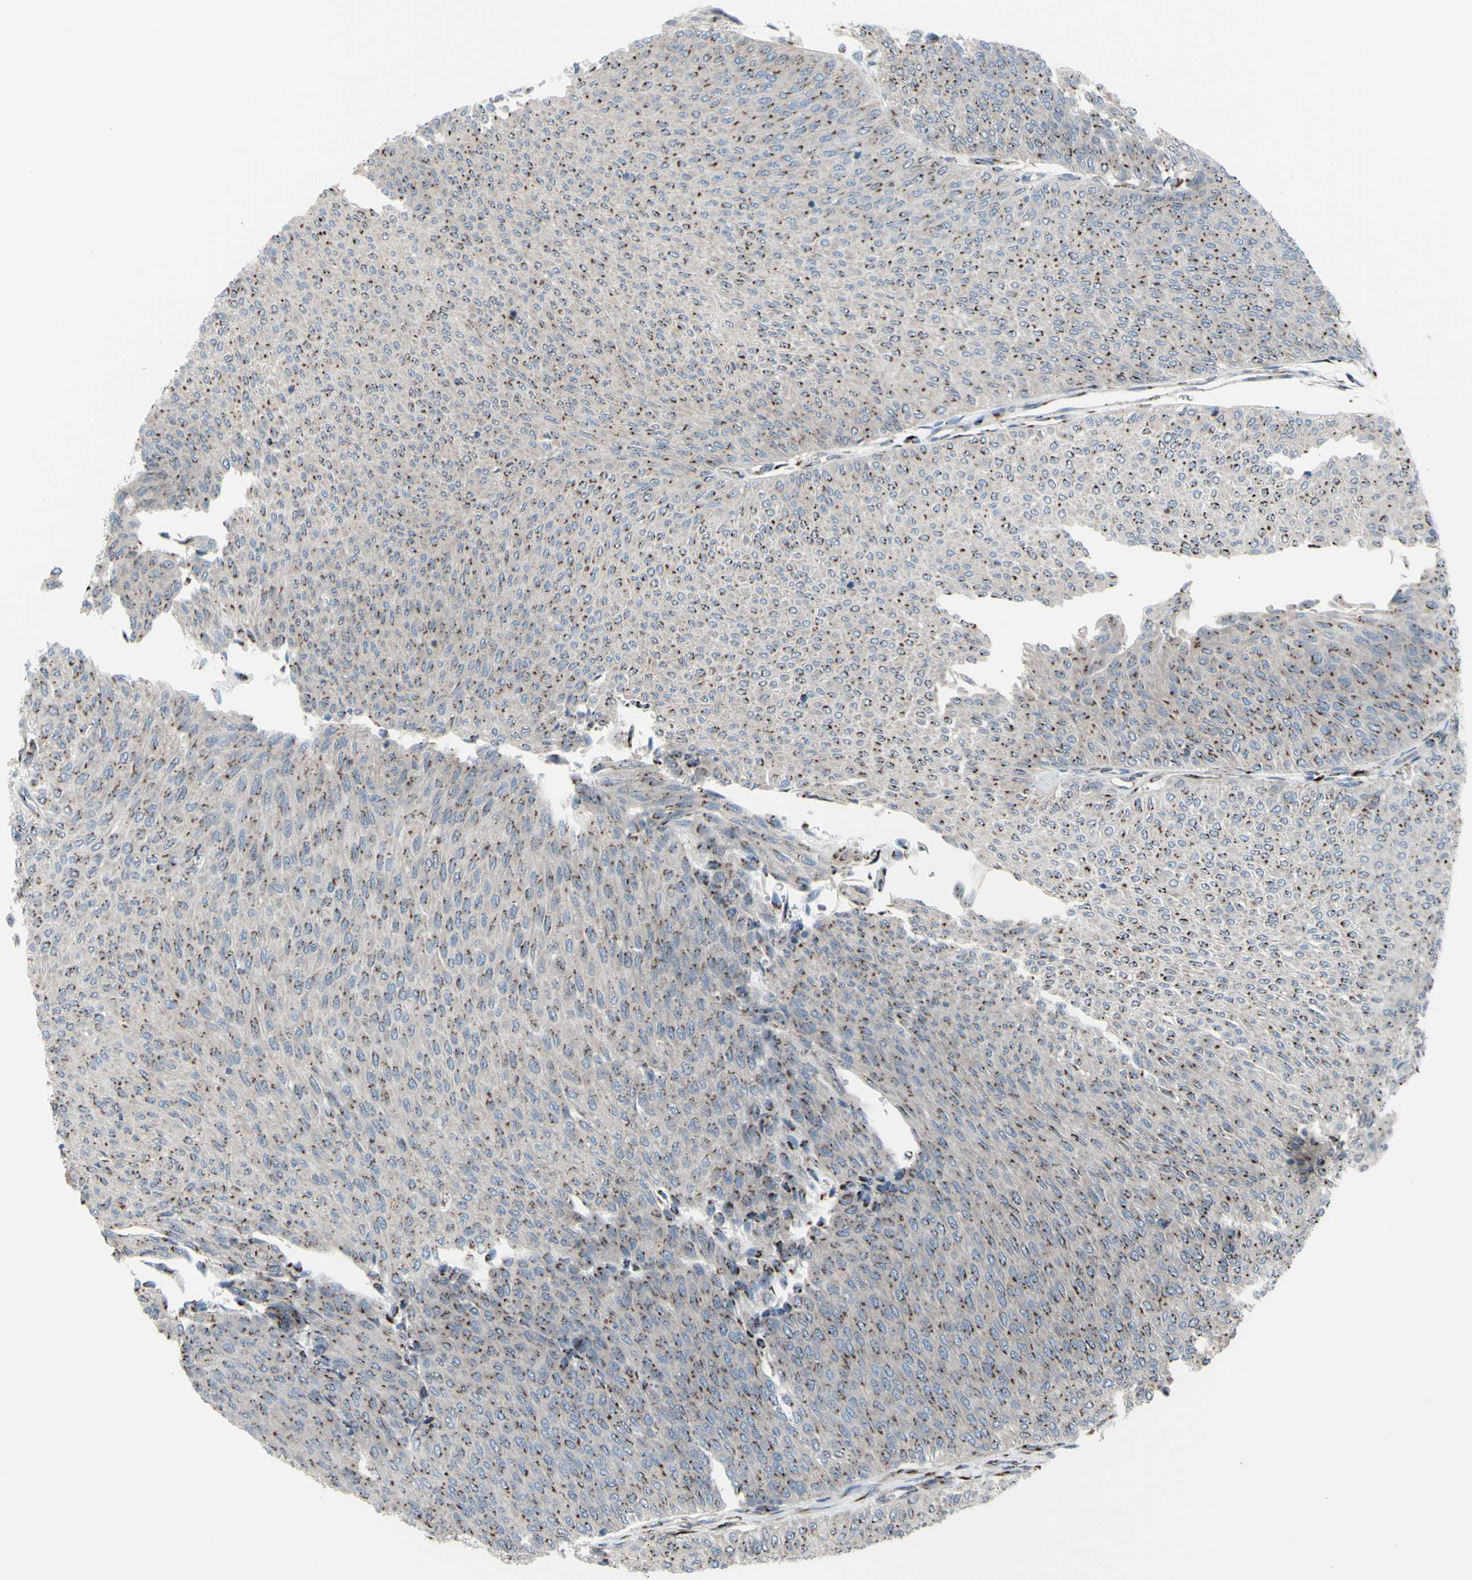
{"staining": {"intensity": "strong", "quantity": ">75%", "location": "cytoplasmic/membranous"}, "tissue": "urothelial cancer", "cell_type": "Tumor cells", "image_type": "cancer", "snomed": [{"axis": "morphology", "description": "Urothelial carcinoma, Low grade"}, {"axis": "topography", "description": "Urinary bladder"}], "caption": "Urothelial carcinoma (low-grade) was stained to show a protein in brown. There is high levels of strong cytoplasmic/membranous positivity in about >75% of tumor cells.", "gene": "GLG1", "patient": {"sex": "male", "age": 78}}